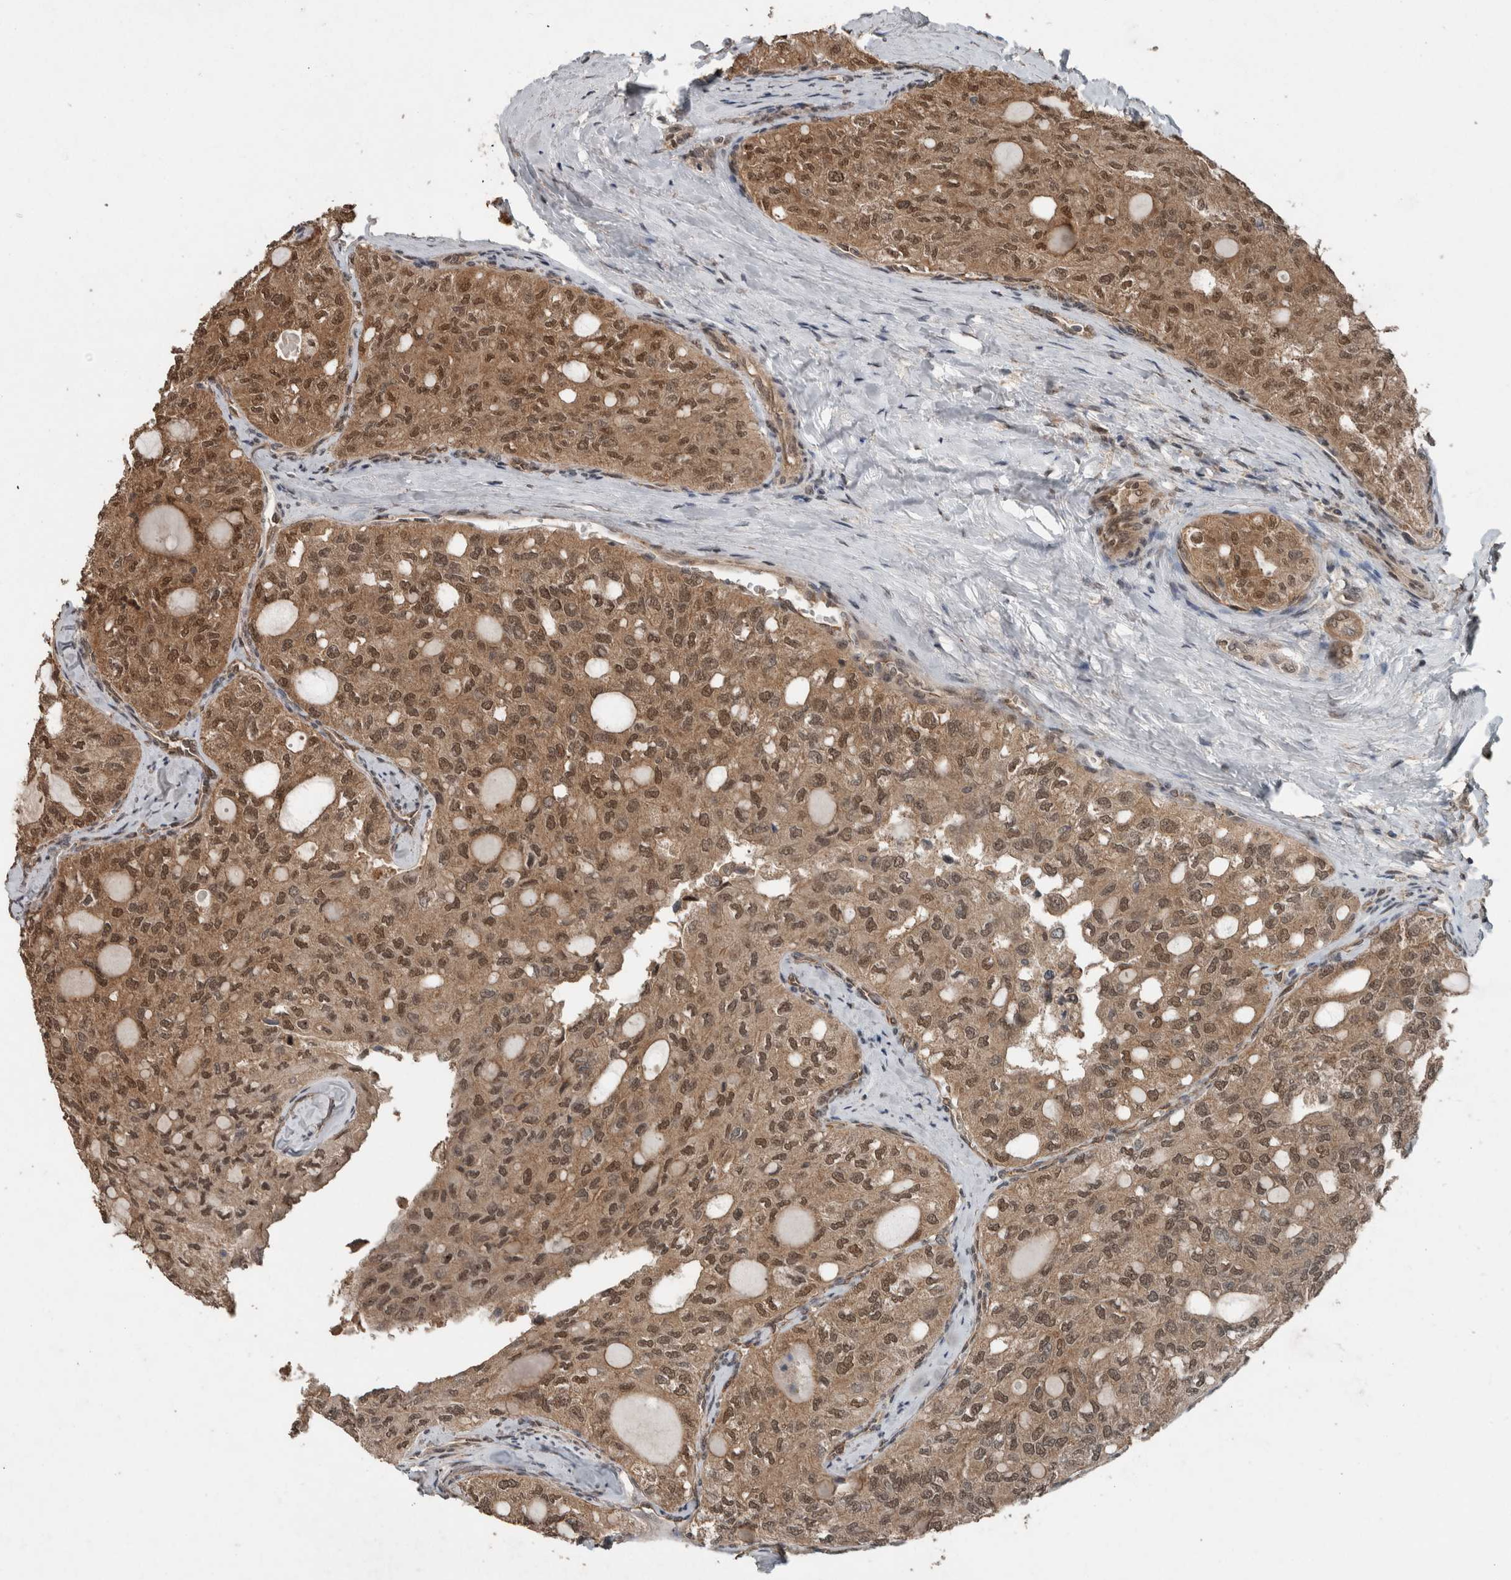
{"staining": {"intensity": "moderate", "quantity": ">75%", "location": "cytoplasmic/membranous,nuclear"}, "tissue": "thyroid cancer", "cell_type": "Tumor cells", "image_type": "cancer", "snomed": [{"axis": "morphology", "description": "Follicular adenoma carcinoma, NOS"}, {"axis": "topography", "description": "Thyroid gland"}], "caption": "Human thyroid cancer (follicular adenoma carcinoma) stained for a protein (brown) demonstrates moderate cytoplasmic/membranous and nuclear positive positivity in about >75% of tumor cells.", "gene": "MYO1E", "patient": {"sex": "male", "age": 75}}